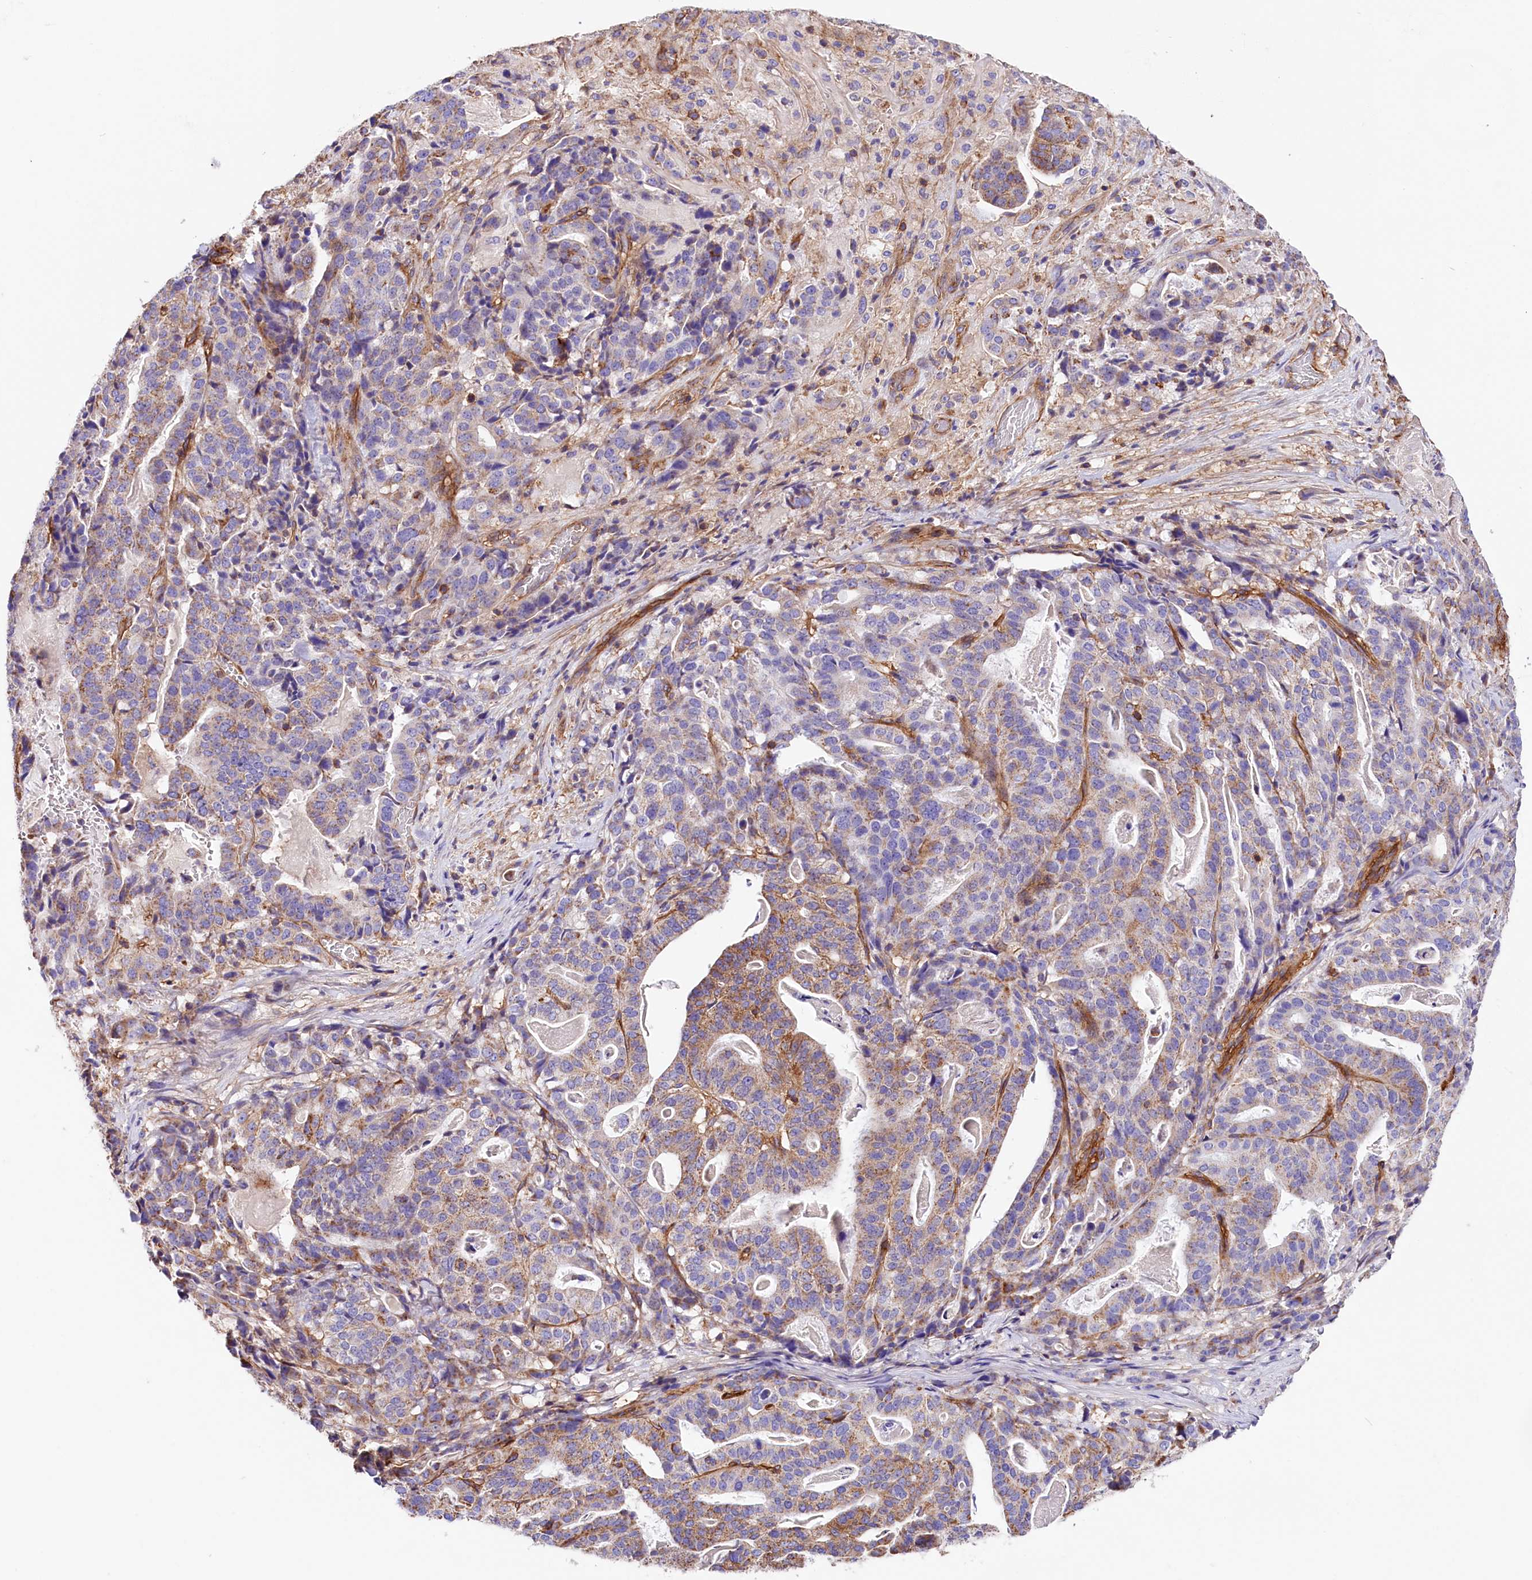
{"staining": {"intensity": "moderate", "quantity": "<25%", "location": "cytoplasmic/membranous"}, "tissue": "stomach cancer", "cell_type": "Tumor cells", "image_type": "cancer", "snomed": [{"axis": "morphology", "description": "Adenocarcinoma, NOS"}, {"axis": "topography", "description": "Stomach"}], "caption": "Moderate cytoplasmic/membranous staining is appreciated in about <25% of tumor cells in stomach cancer. Using DAB (3,3'-diaminobenzidine) (brown) and hematoxylin (blue) stains, captured at high magnification using brightfield microscopy.", "gene": "ATP2B4", "patient": {"sex": "male", "age": 48}}